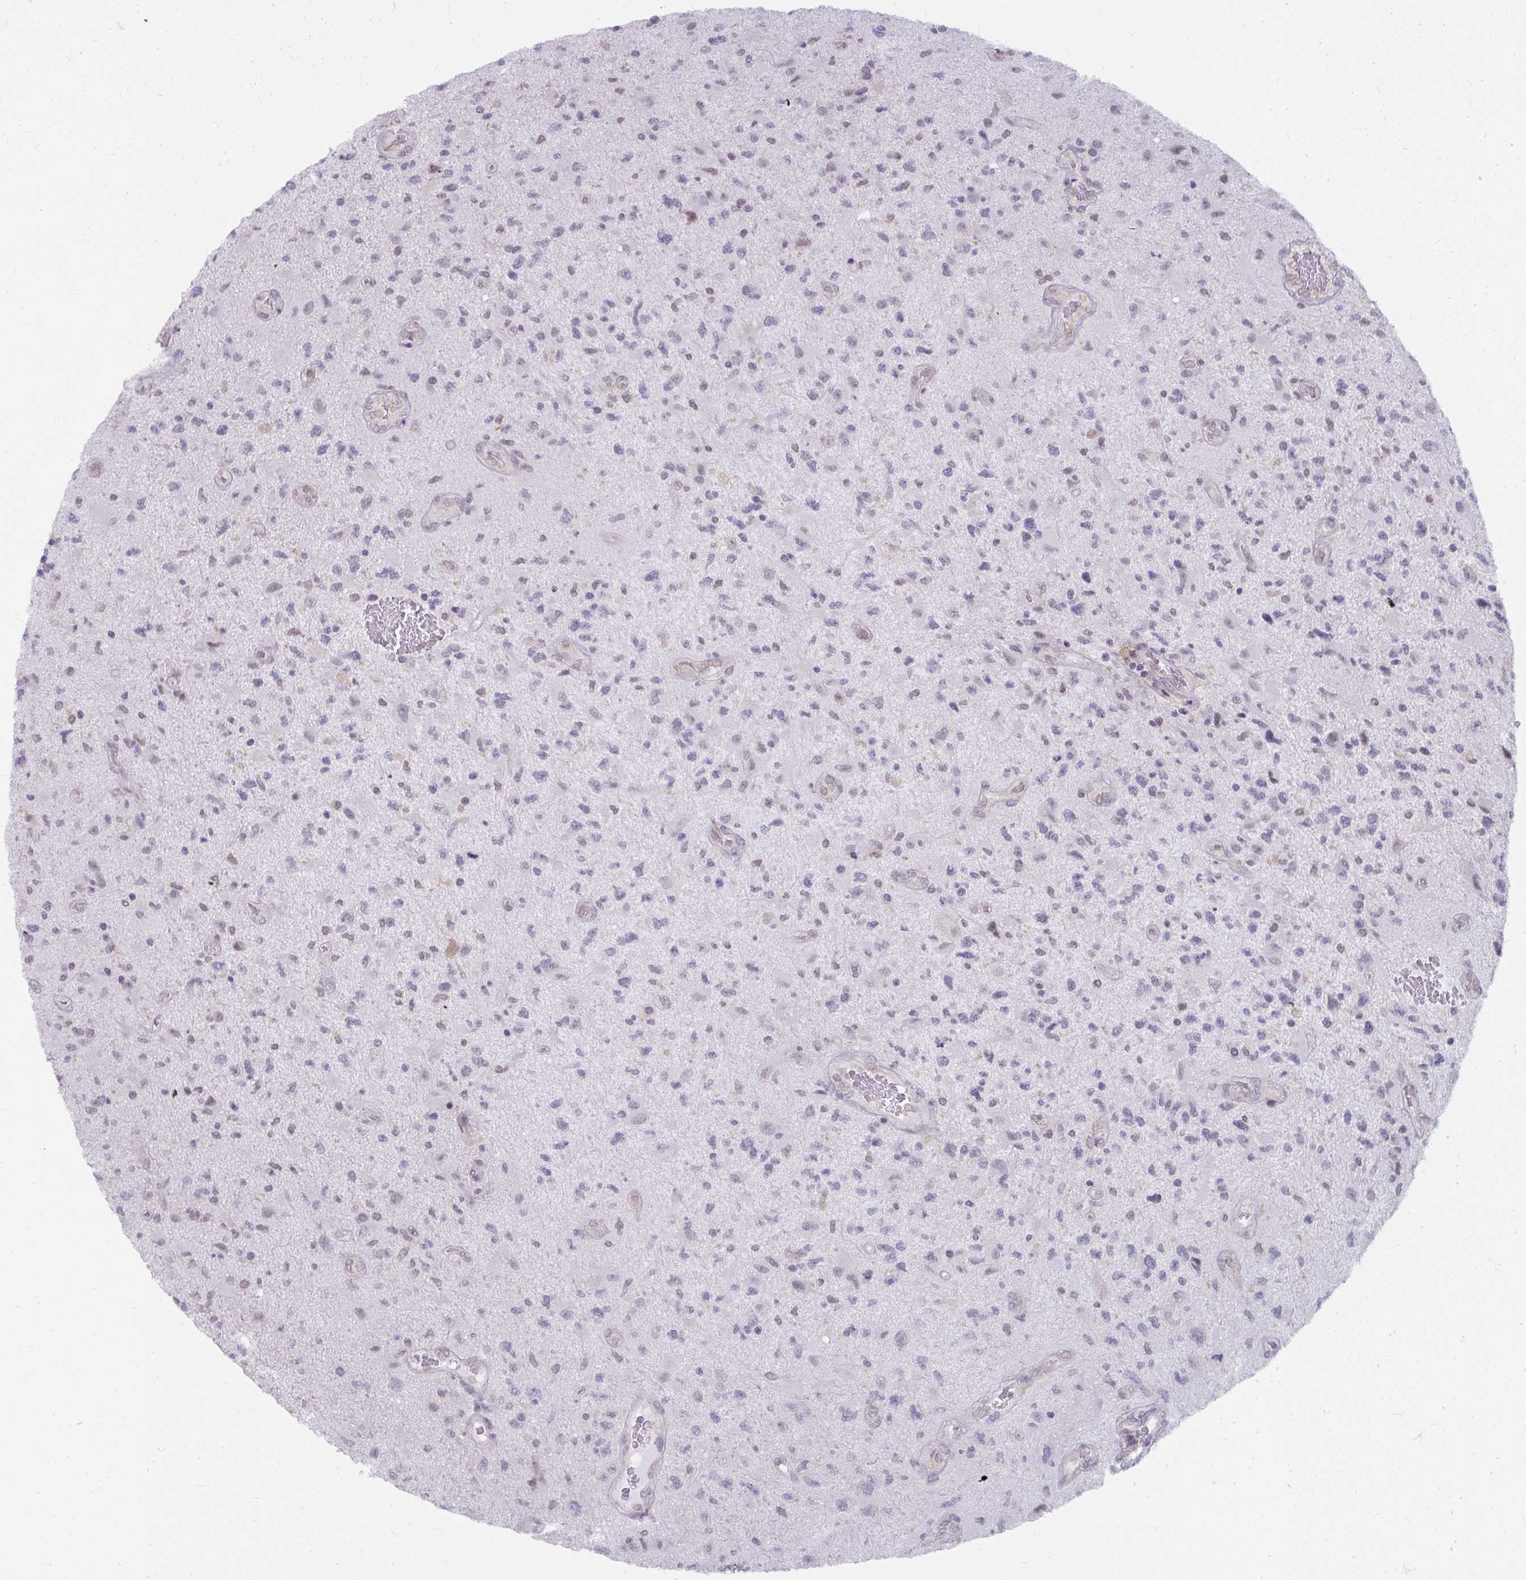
{"staining": {"intensity": "weak", "quantity": "<25%", "location": "nuclear"}, "tissue": "glioma", "cell_type": "Tumor cells", "image_type": "cancer", "snomed": [{"axis": "morphology", "description": "Glioma, malignant, High grade"}, {"axis": "topography", "description": "Brain"}], "caption": "Tumor cells are negative for brown protein staining in glioma.", "gene": "NMNAT1", "patient": {"sex": "male", "age": 67}}